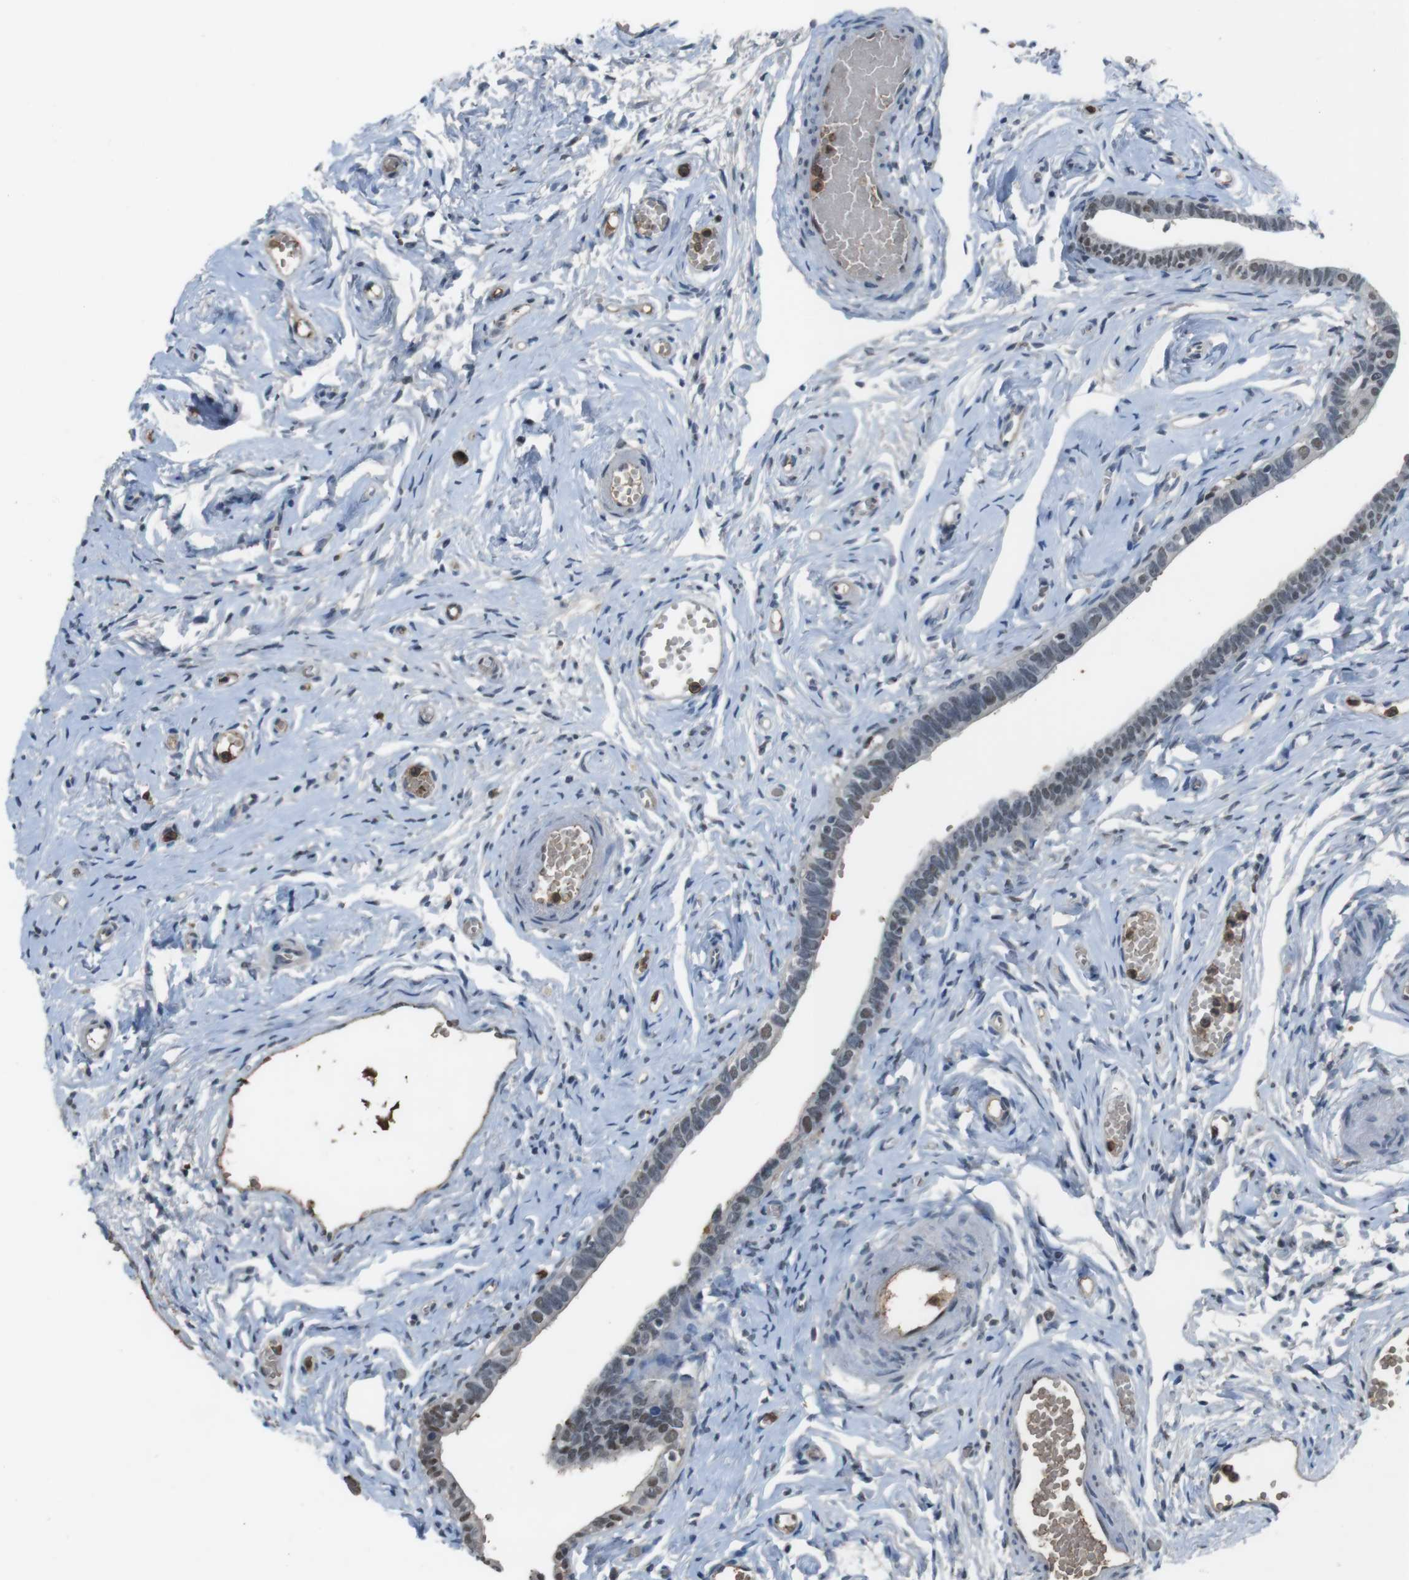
{"staining": {"intensity": "moderate", "quantity": "25%-75%", "location": "nuclear"}, "tissue": "fallopian tube", "cell_type": "Glandular cells", "image_type": "normal", "snomed": [{"axis": "morphology", "description": "Normal tissue, NOS"}, {"axis": "topography", "description": "Fallopian tube"}], "caption": "Fallopian tube was stained to show a protein in brown. There is medium levels of moderate nuclear expression in approximately 25%-75% of glandular cells. (IHC, brightfield microscopy, high magnification).", "gene": "SUB1", "patient": {"sex": "female", "age": 71}}